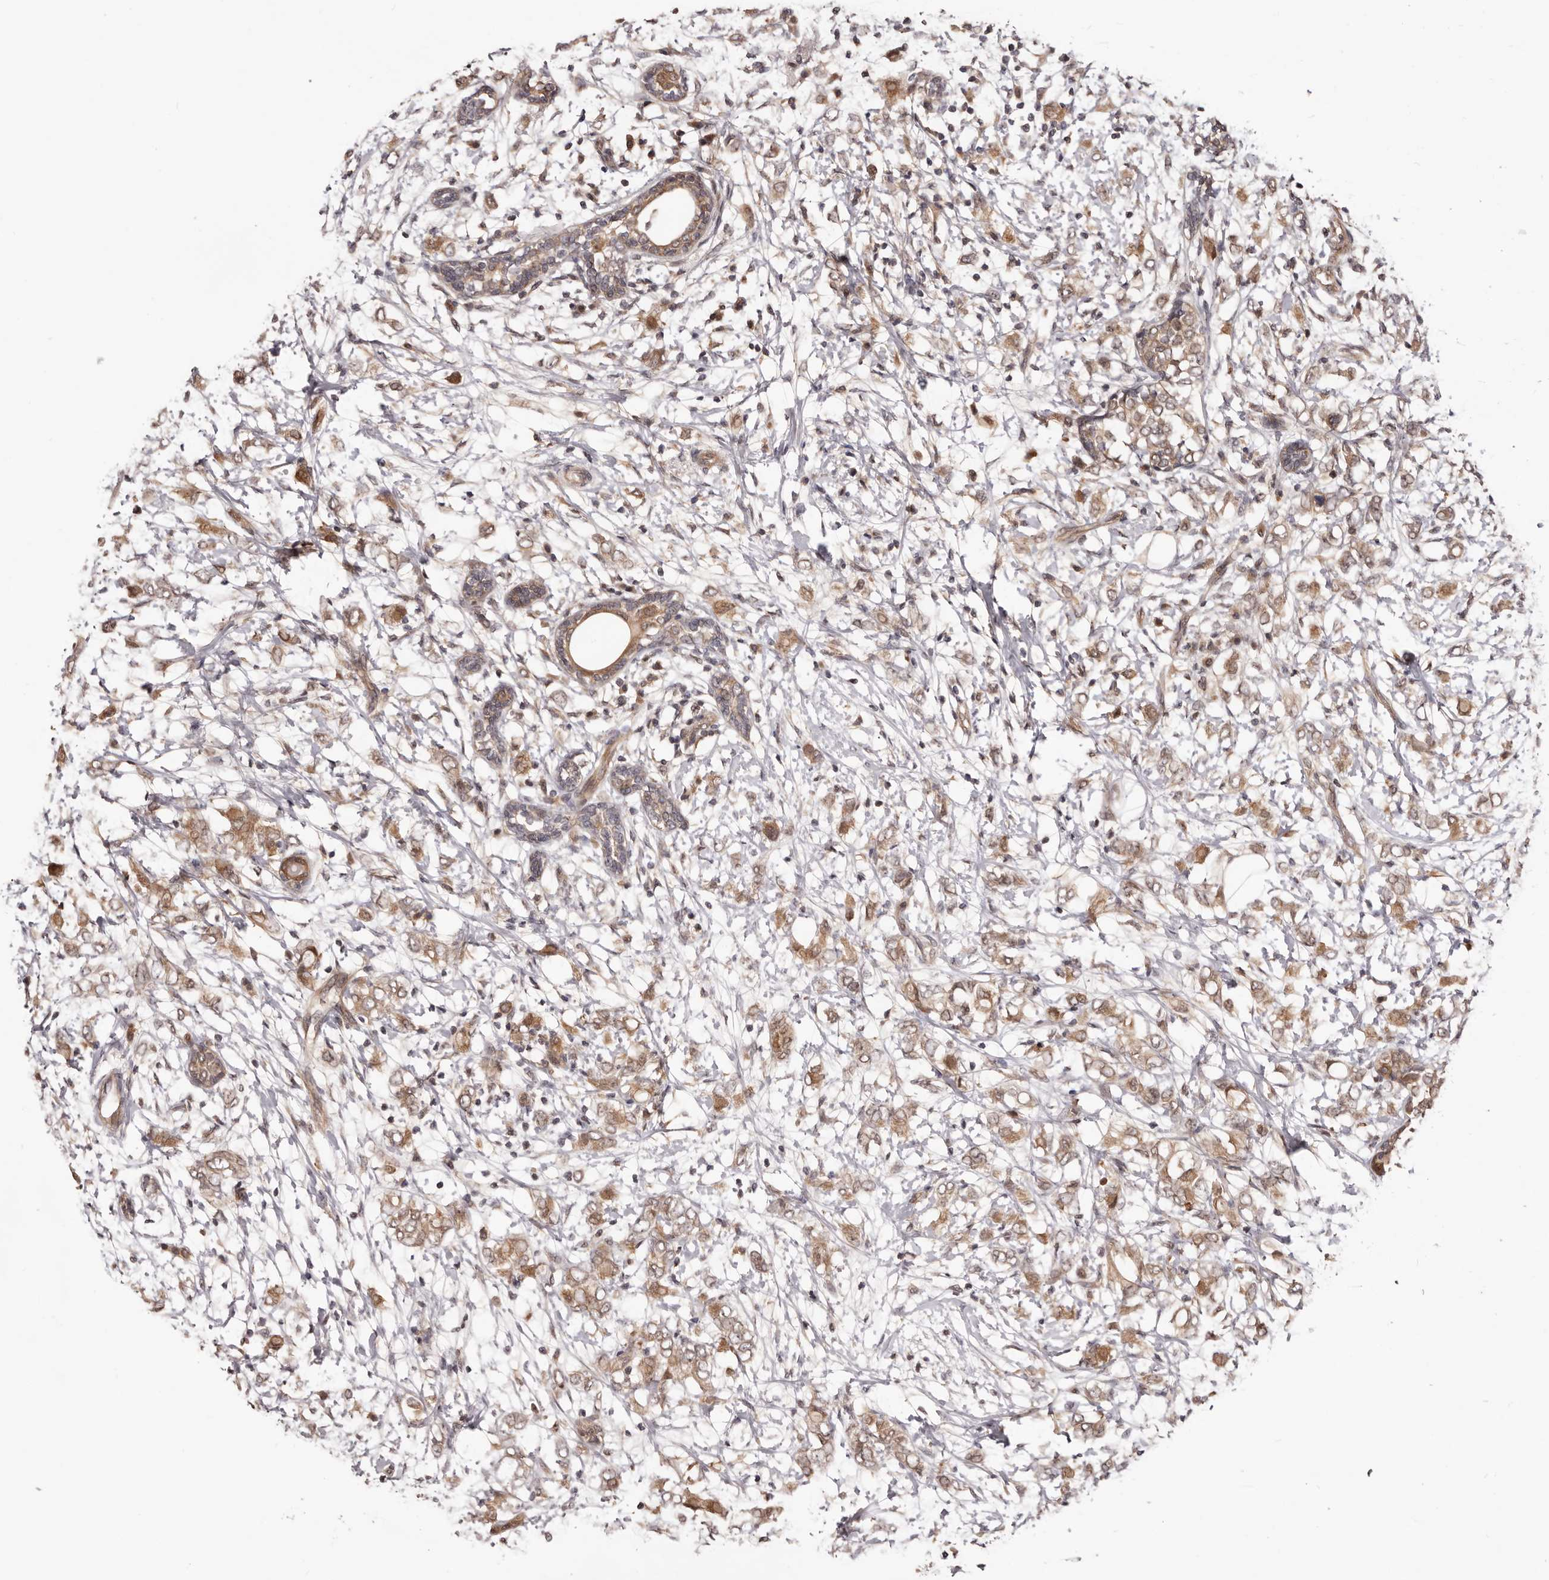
{"staining": {"intensity": "moderate", "quantity": ">75%", "location": "cytoplasmic/membranous"}, "tissue": "breast cancer", "cell_type": "Tumor cells", "image_type": "cancer", "snomed": [{"axis": "morphology", "description": "Normal tissue, NOS"}, {"axis": "morphology", "description": "Lobular carcinoma"}, {"axis": "topography", "description": "Breast"}], "caption": "DAB (3,3'-diaminobenzidine) immunohistochemical staining of human lobular carcinoma (breast) exhibits moderate cytoplasmic/membranous protein staining in about >75% of tumor cells.", "gene": "MDP1", "patient": {"sex": "female", "age": 47}}